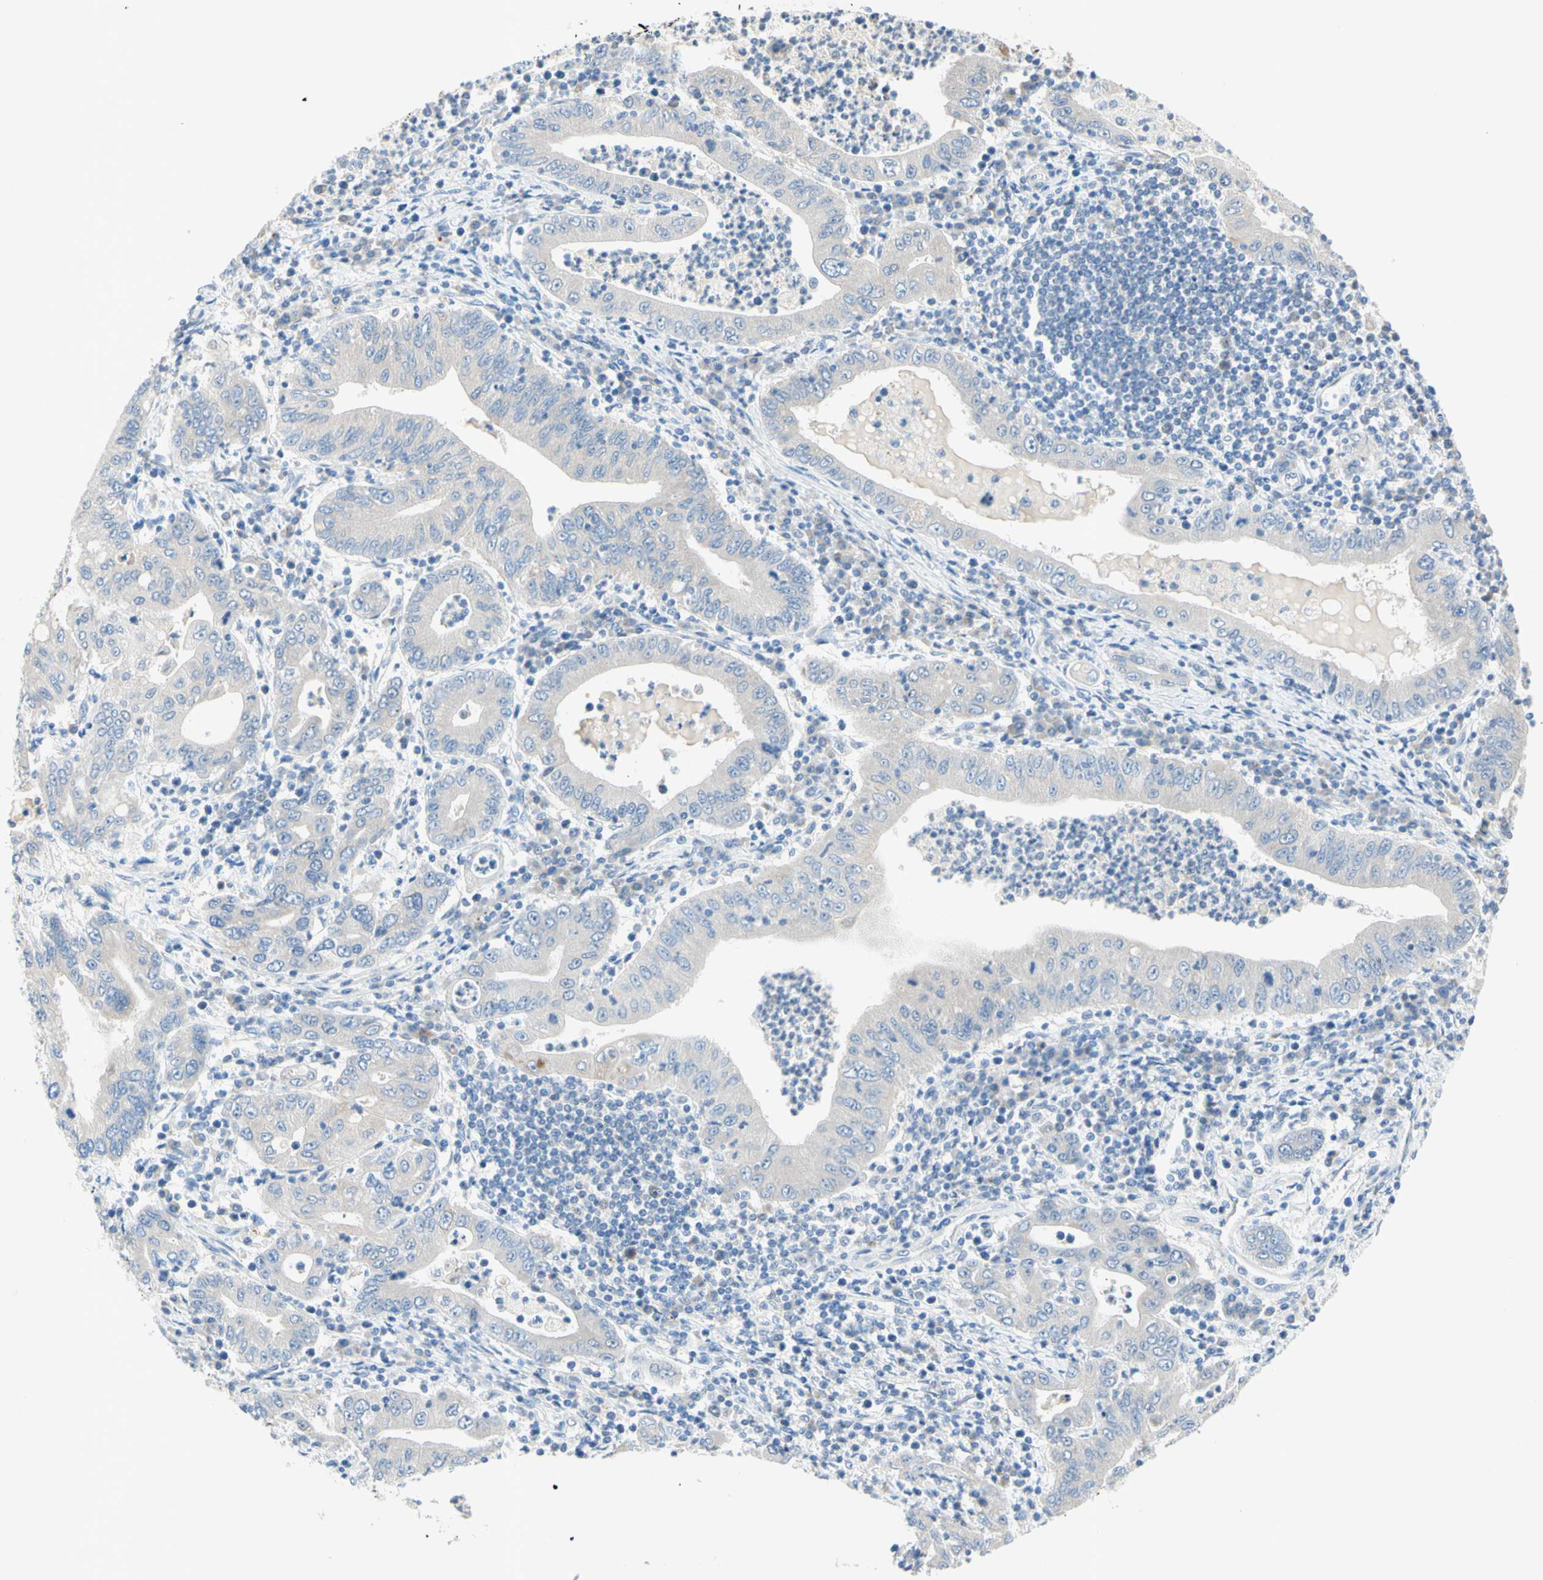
{"staining": {"intensity": "weak", "quantity": ">75%", "location": "cytoplasmic/membranous"}, "tissue": "stomach cancer", "cell_type": "Tumor cells", "image_type": "cancer", "snomed": [{"axis": "morphology", "description": "Normal tissue, NOS"}, {"axis": "morphology", "description": "Adenocarcinoma, NOS"}, {"axis": "topography", "description": "Esophagus"}, {"axis": "topography", "description": "Stomach, upper"}, {"axis": "topography", "description": "Peripheral nerve tissue"}], "caption": "Stomach adenocarcinoma stained for a protein (brown) shows weak cytoplasmic/membranous positive staining in approximately >75% of tumor cells.", "gene": "MFF", "patient": {"sex": "male", "age": 62}}